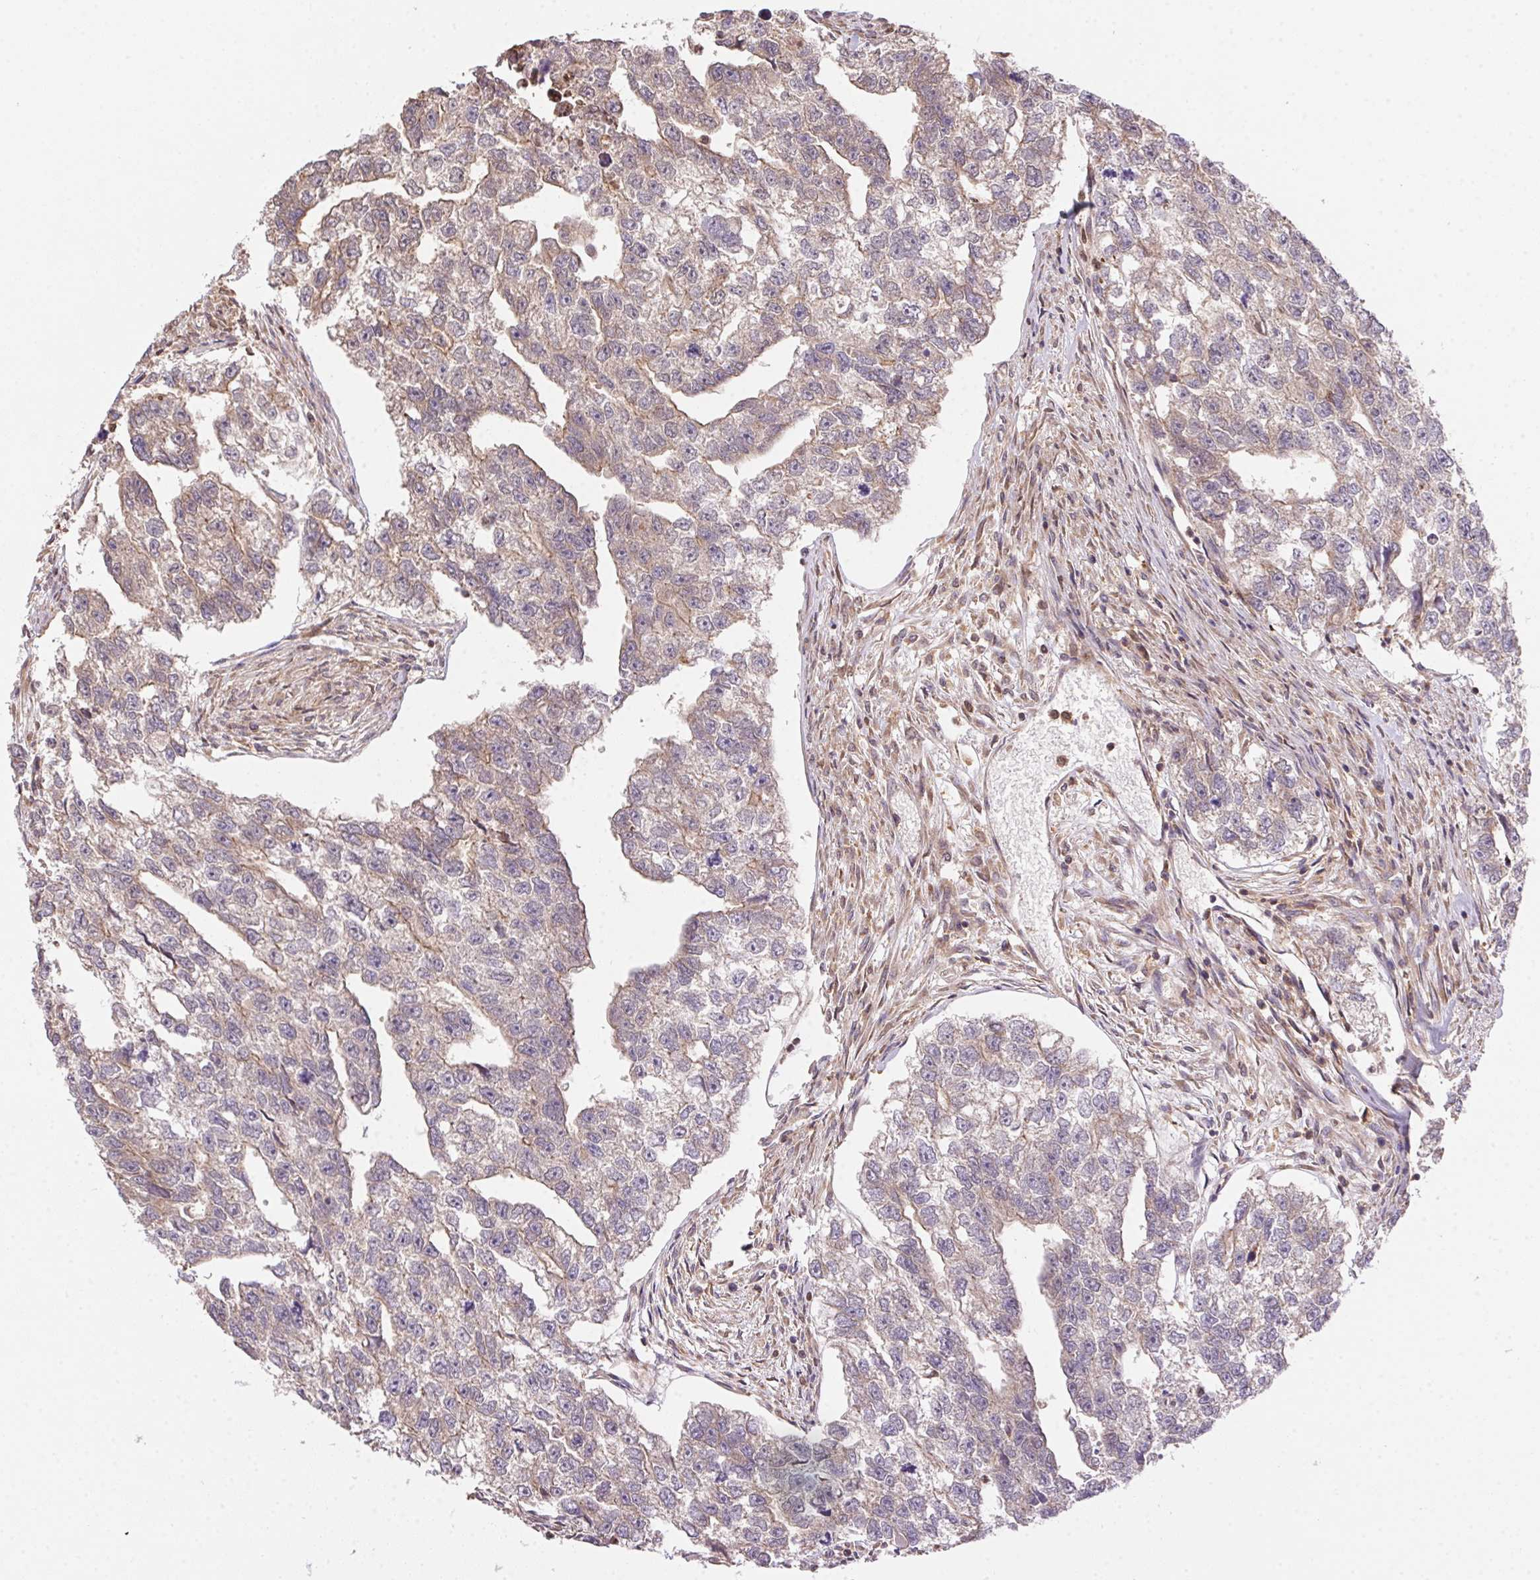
{"staining": {"intensity": "weak", "quantity": "25%-75%", "location": "cytoplasmic/membranous"}, "tissue": "testis cancer", "cell_type": "Tumor cells", "image_type": "cancer", "snomed": [{"axis": "morphology", "description": "Carcinoma, Embryonal, NOS"}, {"axis": "morphology", "description": "Teratoma, malignant, NOS"}, {"axis": "topography", "description": "Testis"}], "caption": "DAB (3,3'-diaminobenzidine) immunohistochemical staining of human teratoma (malignant) (testis) displays weak cytoplasmic/membranous protein positivity in approximately 25%-75% of tumor cells. Using DAB (3,3'-diaminobenzidine) (brown) and hematoxylin (blue) stains, captured at high magnification using brightfield microscopy.", "gene": "MEX3D", "patient": {"sex": "male", "age": 44}}